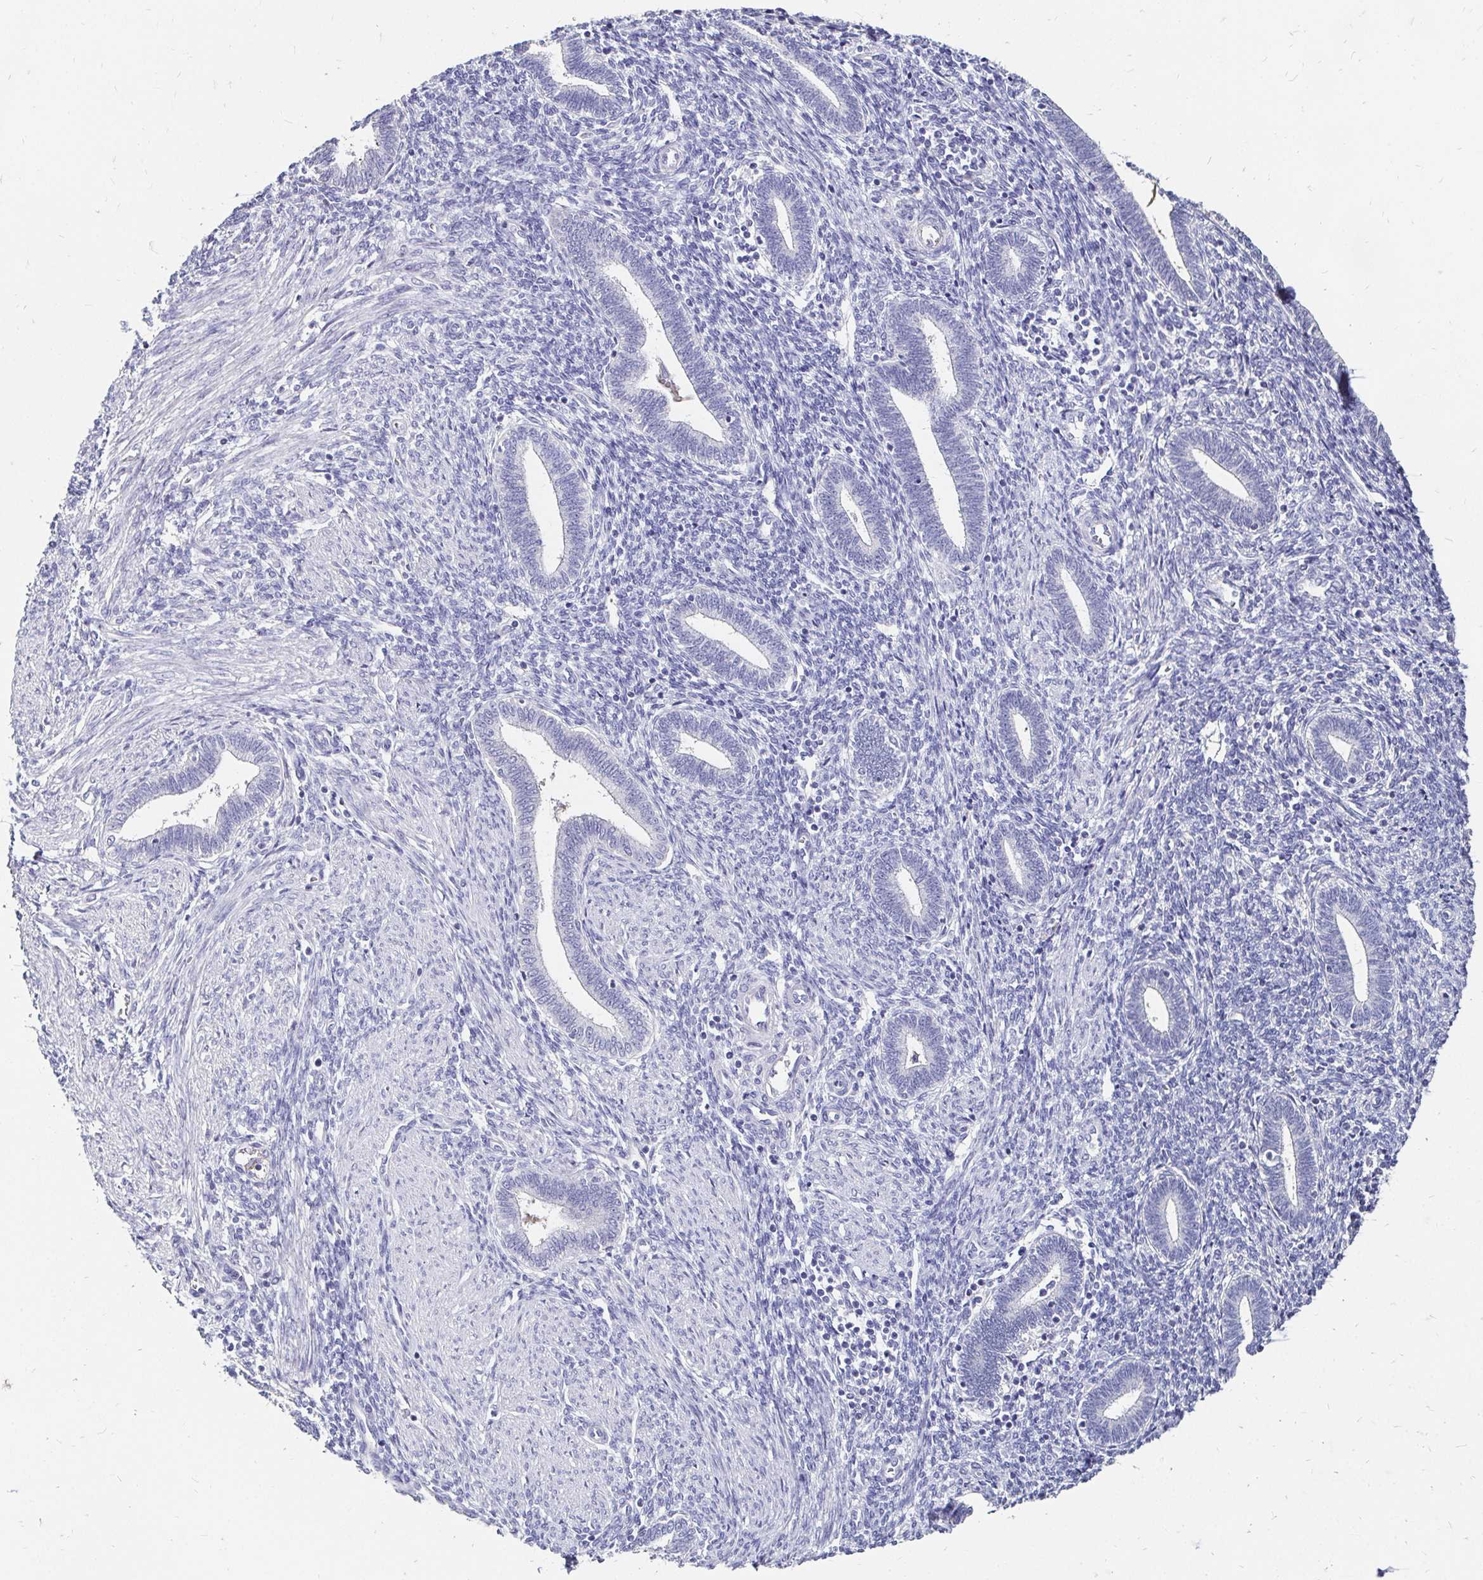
{"staining": {"intensity": "negative", "quantity": "none", "location": "none"}, "tissue": "endometrium", "cell_type": "Cells in endometrial stroma", "image_type": "normal", "snomed": [{"axis": "morphology", "description": "Normal tissue, NOS"}, {"axis": "topography", "description": "Endometrium"}], "caption": "A high-resolution photomicrograph shows IHC staining of benign endometrium, which exhibits no significant expression in cells in endometrial stroma. Nuclei are stained in blue.", "gene": "SCG3", "patient": {"sex": "female", "age": 42}}